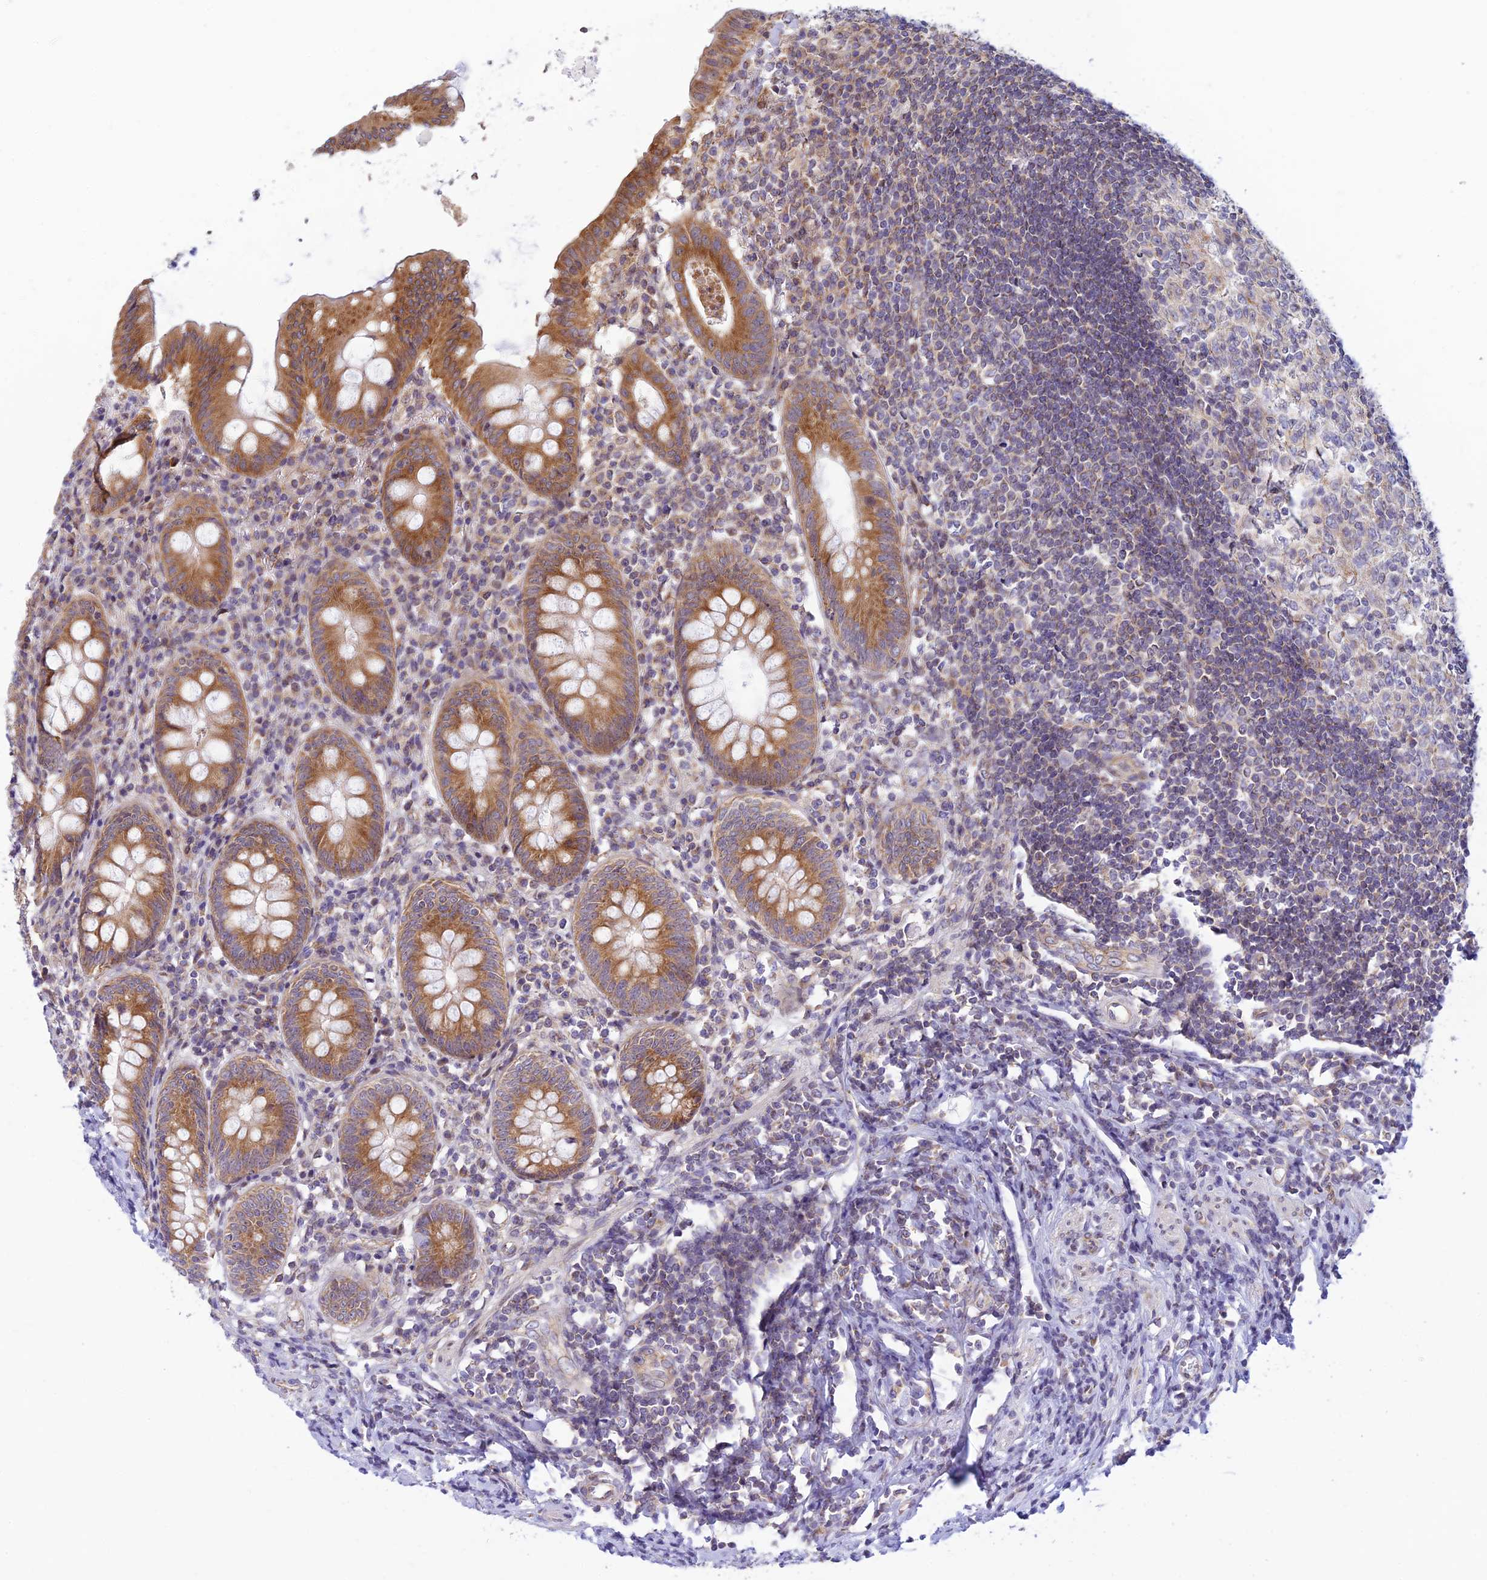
{"staining": {"intensity": "strong", "quantity": ">75%", "location": "cytoplasmic/membranous"}, "tissue": "appendix", "cell_type": "Glandular cells", "image_type": "normal", "snomed": [{"axis": "morphology", "description": "Normal tissue, NOS"}, {"axis": "topography", "description": "Appendix"}], "caption": "A high-resolution photomicrograph shows immunohistochemistry (IHC) staining of normal appendix, which demonstrates strong cytoplasmic/membranous expression in approximately >75% of glandular cells. (brown staining indicates protein expression, while blue staining denotes nuclei).", "gene": "HOOK2", "patient": {"sex": "female", "age": 54}}